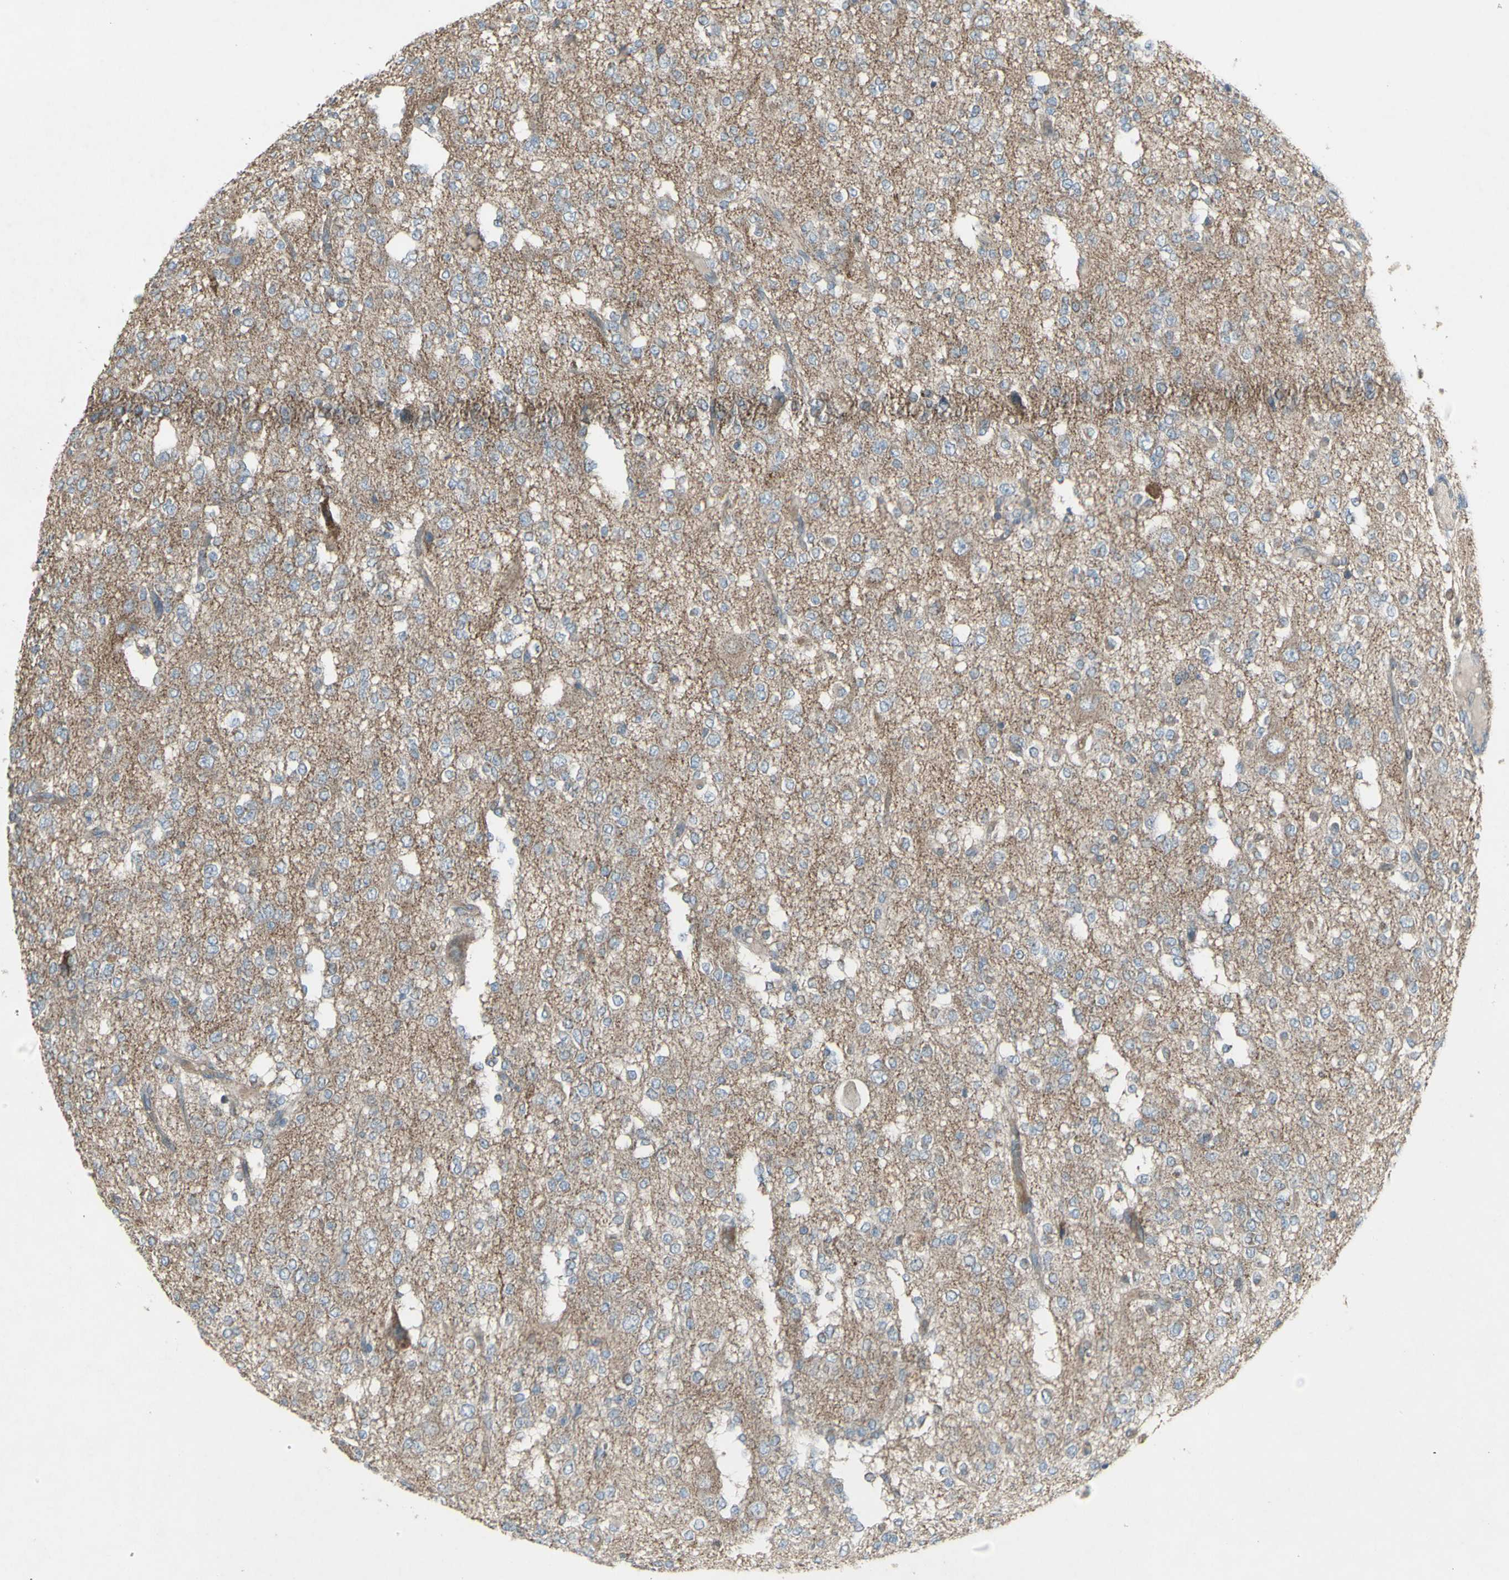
{"staining": {"intensity": "negative", "quantity": "none", "location": "none"}, "tissue": "glioma", "cell_type": "Tumor cells", "image_type": "cancer", "snomed": [{"axis": "morphology", "description": "Glioma, malignant, Low grade"}, {"axis": "topography", "description": "Brain"}], "caption": "Tumor cells are negative for protein expression in human low-grade glioma (malignant). Brightfield microscopy of immunohistochemistry stained with DAB (3,3'-diaminobenzidine) (brown) and hematoxylin (blue), captured at high magnification.", "gene": "SHC1", "patient": {"sex": "male", "age": 38}}